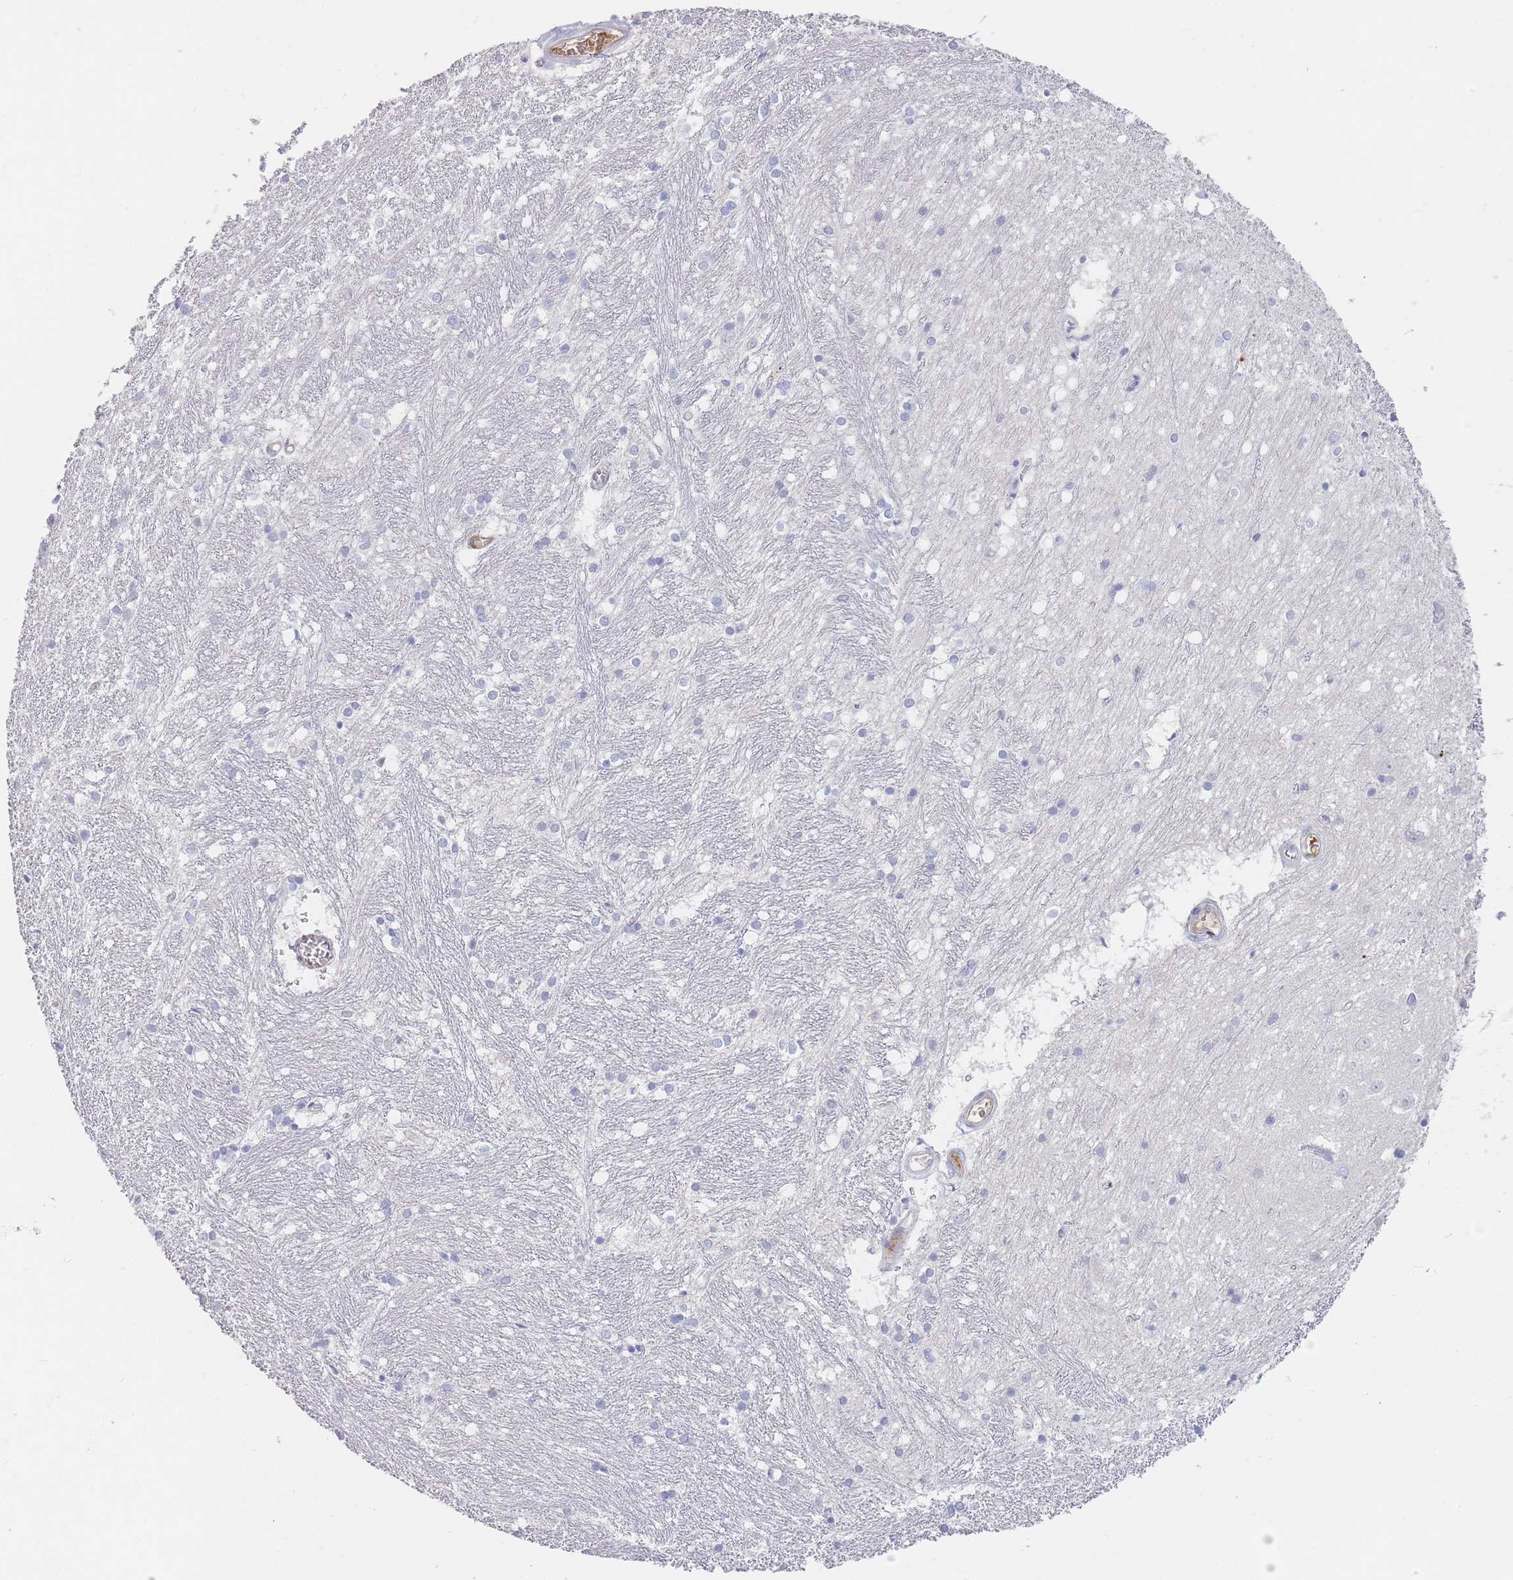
{"staining": {"intensity": "negative", "quantity": "none", "location": "none"}, "tissue": "caudate", "cell_type": "Glial cells", "image_type": "normal", "snomed": [{"axis": "morphology", "description": "Normal tissue, NOS"}, {"axis": "topography", "description": "Lateral ventricle wall"}], "caption": "This is an IHC histopathology image of benign human caudate. There is no positivity in glial cells.", "gene": "PRG4", "patient": {"sex": "male", "age": 37}}